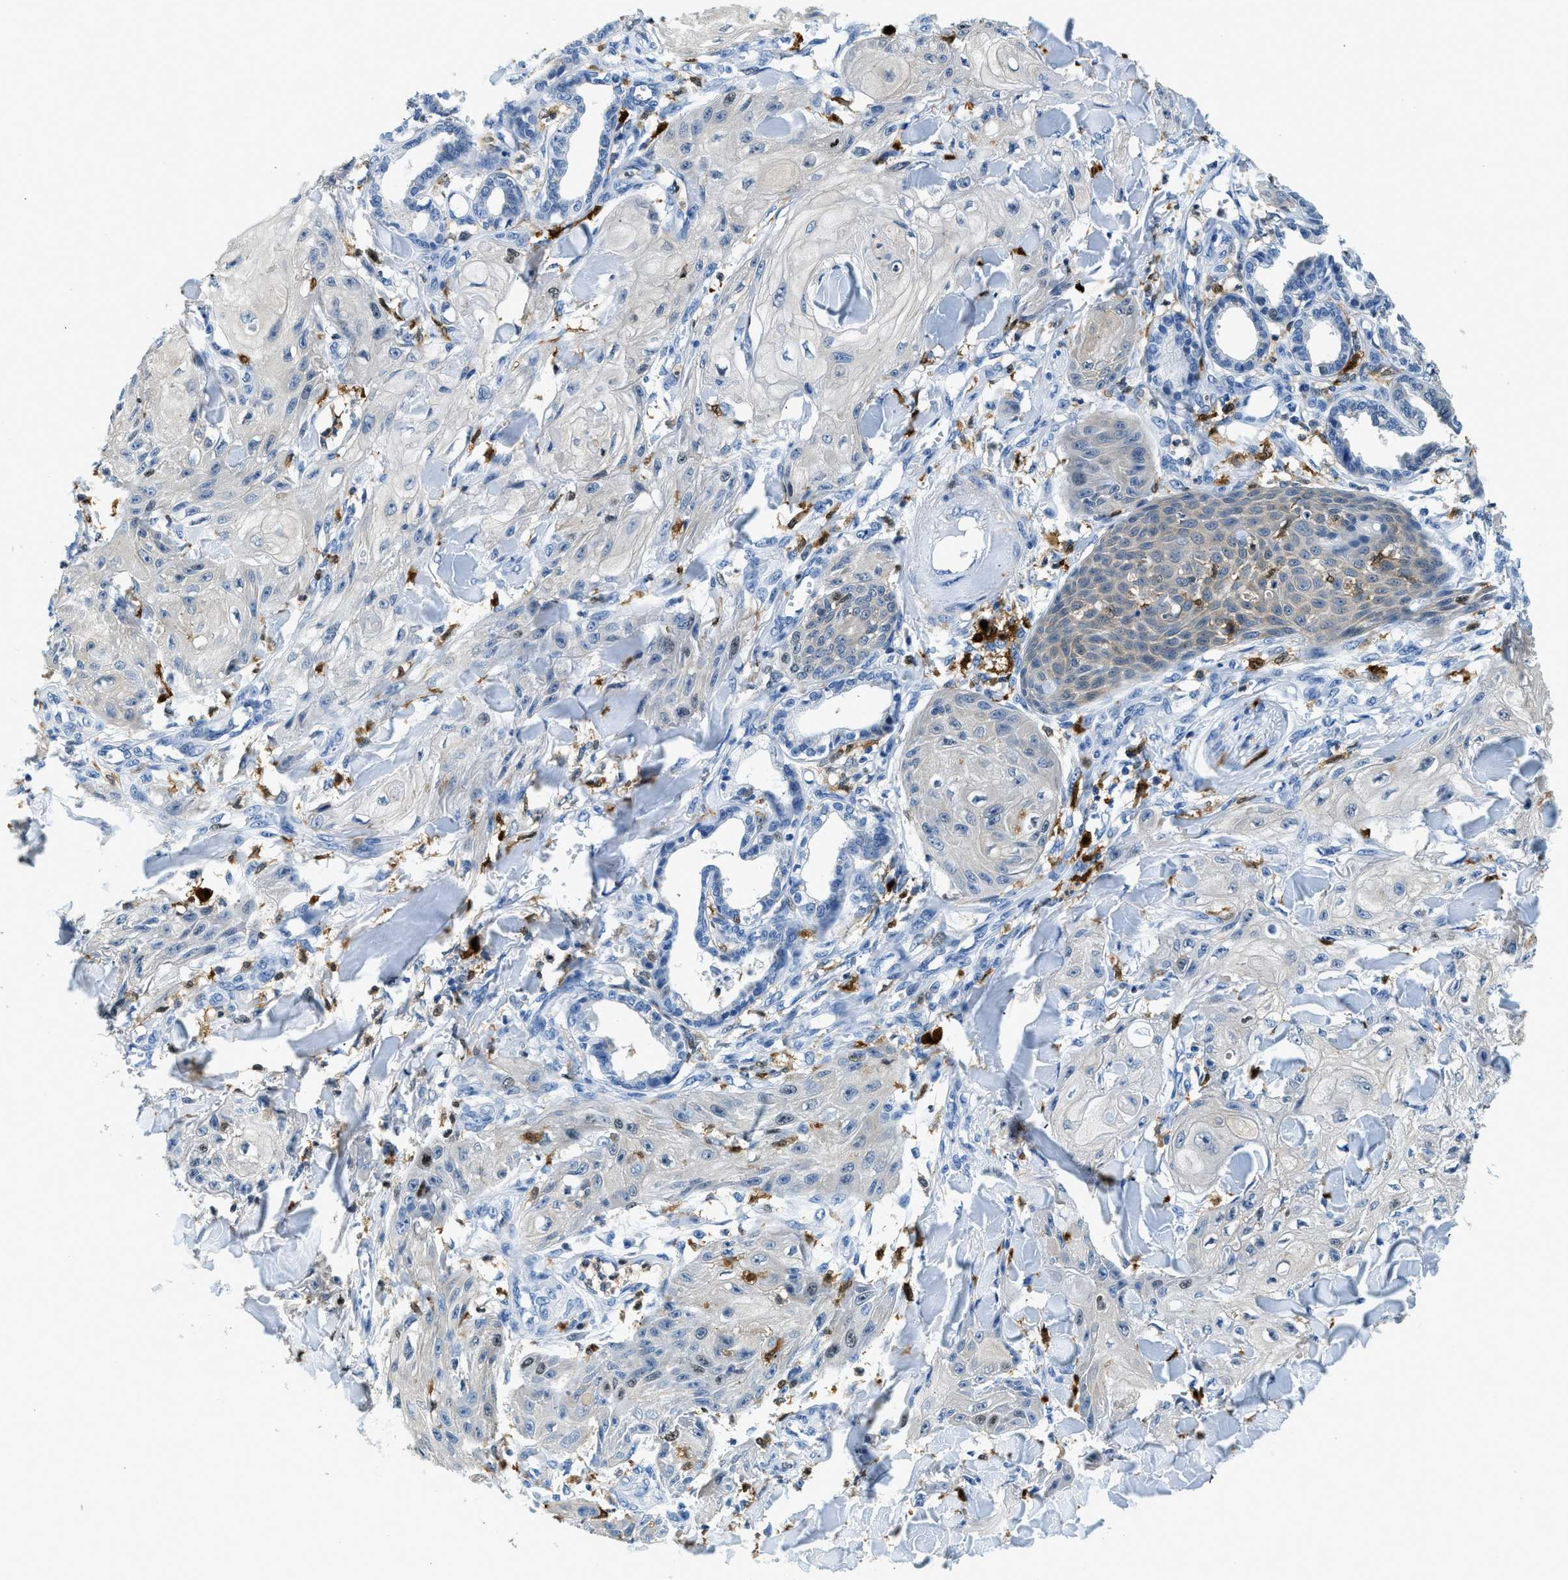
{"staining": {"intensity": "negative", "quantity": "none", "location": "none"}, "tissue": "skin cancer", "cell_type": "Tumor cells", "image_type": "cancer", "snomed": [{"axis": "morphology", "description": "Squamous cell carcinoma, NOS"}, {"axis": "topography", "description": "Skin"}], "caption": "Tumor cells are negative for brown protein staining in skin squamous cell carcinoma.", "gene": "CAPG", "patient": {"sex": "male", "age": 74}}